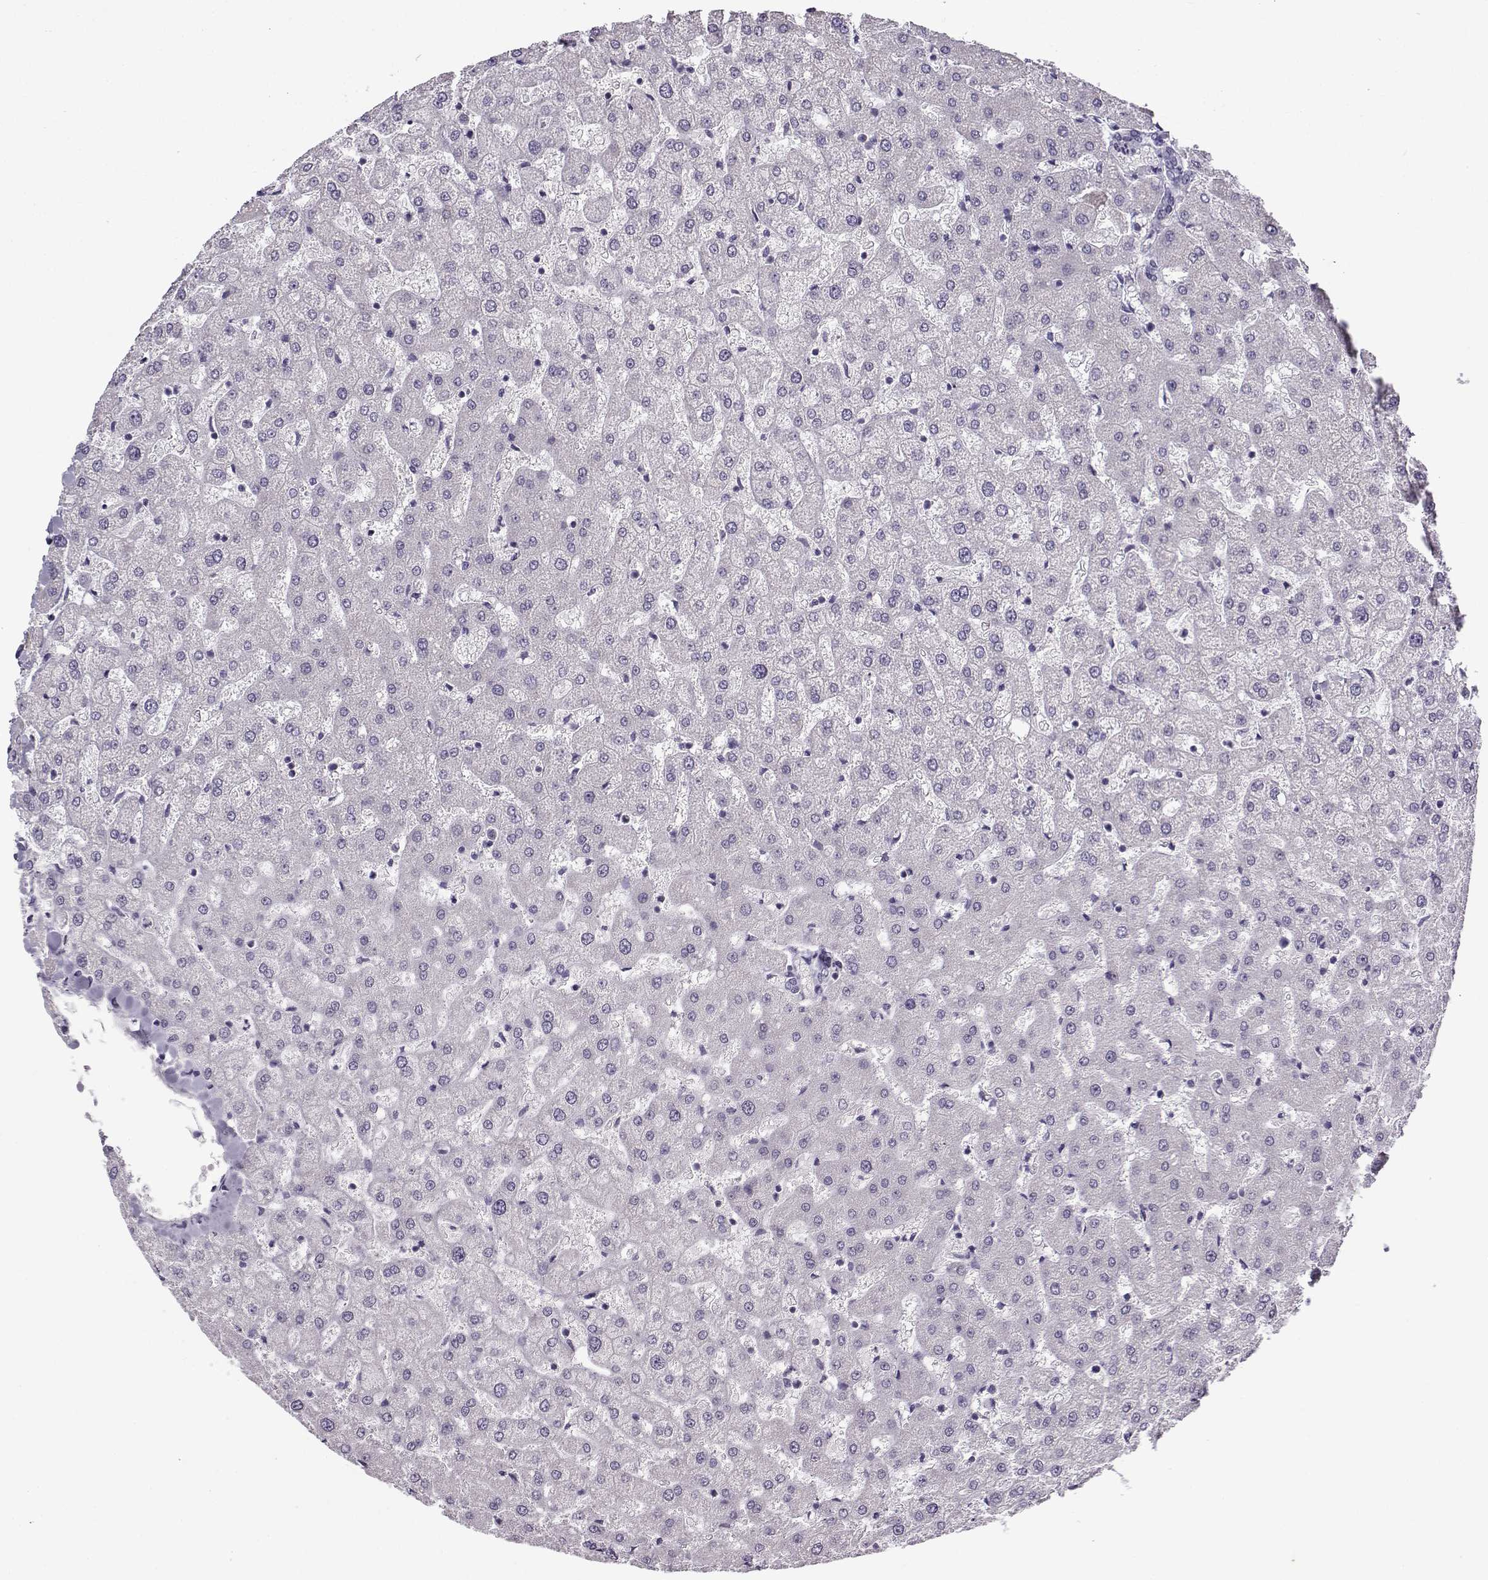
{"staining": {"intensity": "negative", "quantity": "none", "location": "none"}, "tissue": "liver", "cell_type": "Cholangiocytes", "image_type": "normal", "snomed": [{"axis": "morphology", "description": "Normal tissue, NOS"}, {"axis": "topography", "description": "Liver"}], "caption": "A high-resolution image shows immunohistochemistry (IHC) staining of unremarkable liver, which shows no significant positivity in cholangiocytes. (DAB (3,3'-diaminobenzidine) IHC visualized using brightfield microscopy, high magnification).", "gene": "TEX55", "patient": {"sex": "female", "age": 50}}